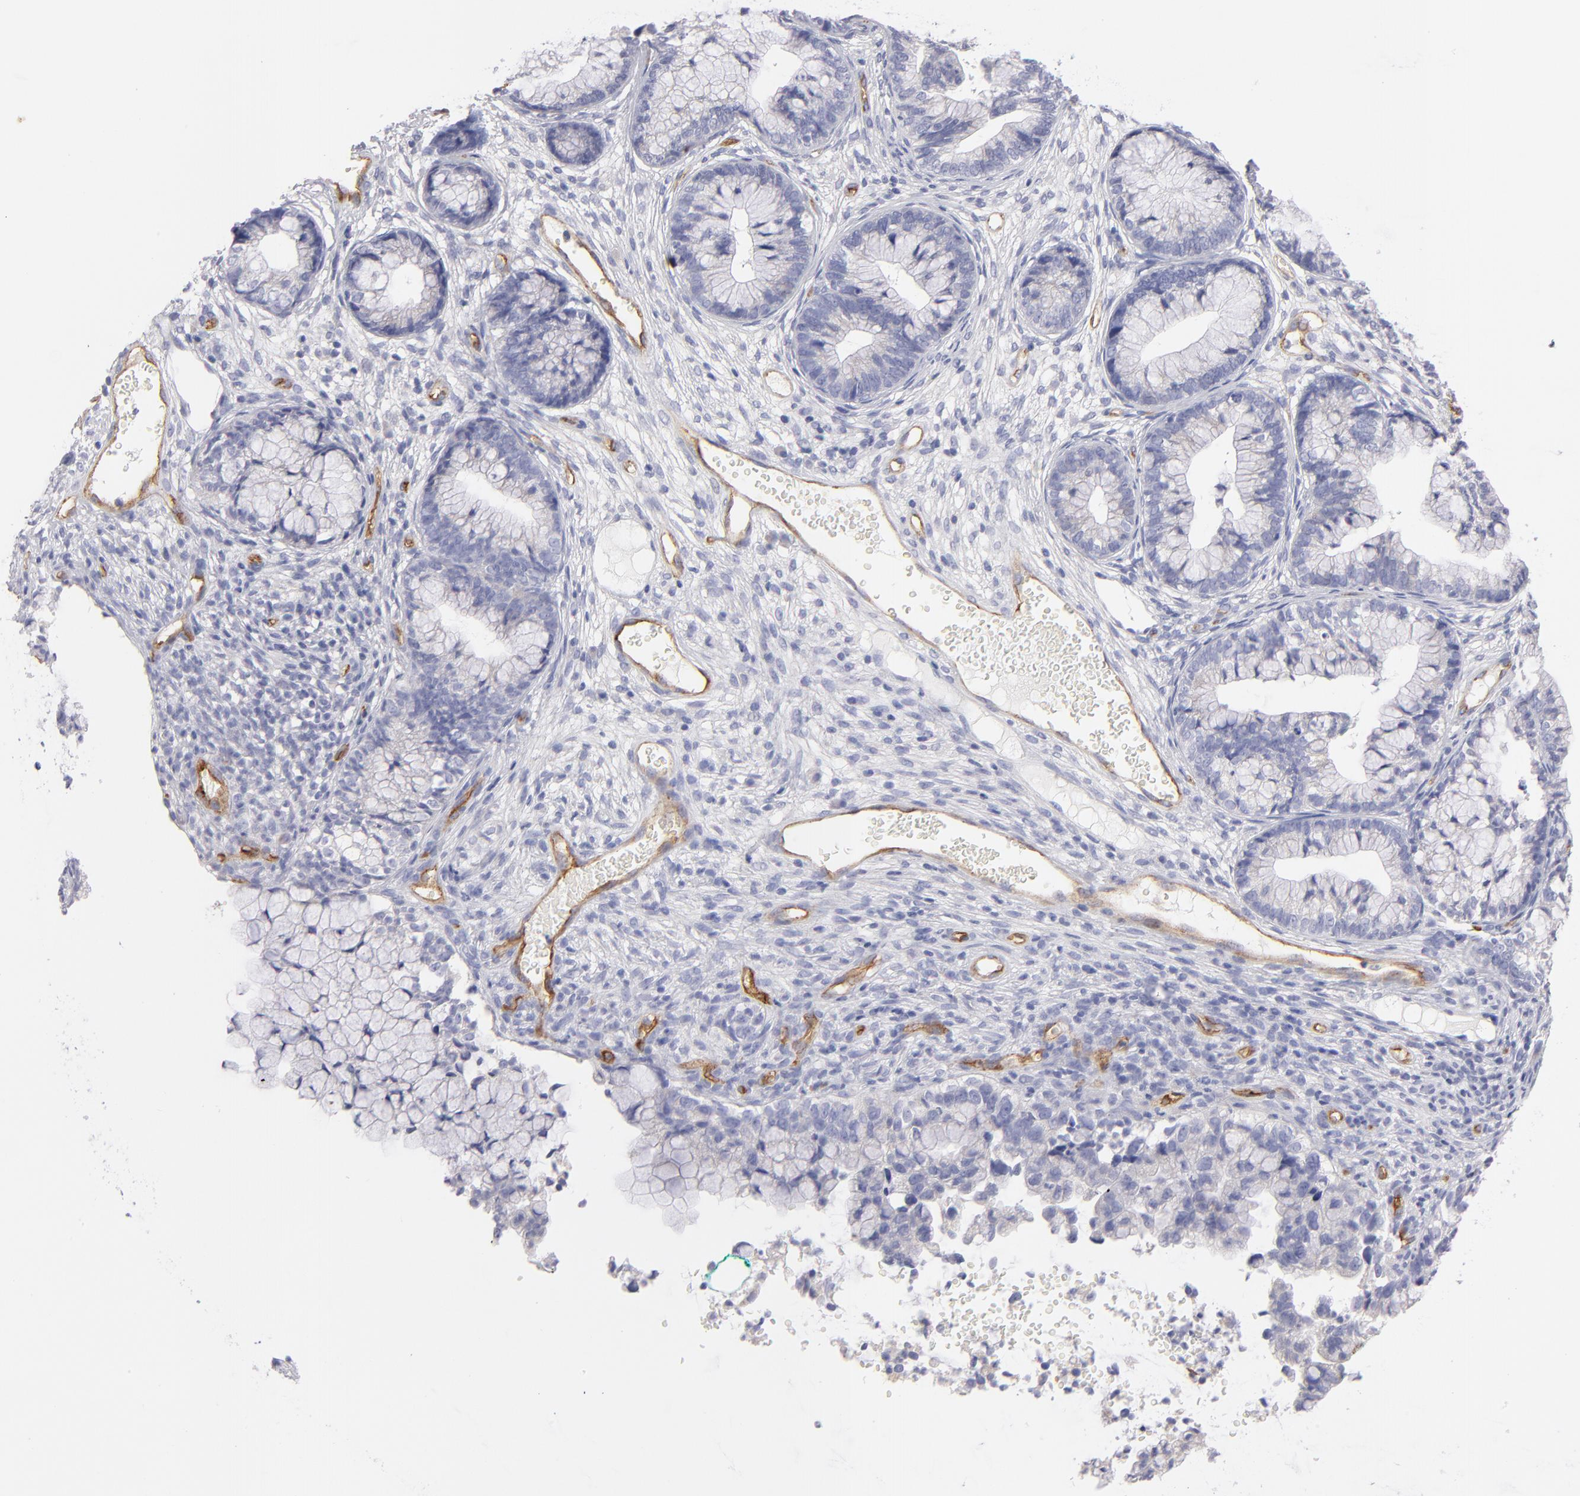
{"staining": {"intensity": "negative", "quantity": "none", "location": "none"}, "tissue": "cervical cancer", "cell_type": "Tumor cells", "image_type": "cancer", "snomed": [{"axis": "morphology", "description": "Adenocarcinoma, NOS"}, {"axis": "topography", "description": "Cervix"}], "caption": "Immunohistochemistry (IHC) micrograph of neoplastic tissue: adenocarcinoma (cervical) stained with DAB shows no significant protein staining in tumor cells. (DAB (3,3'-diaminobenzidine) immunohistochemistry visualized using brightfield microscopy, high magnification).", "gene": "PLVAP", "patient": {"sex": "female", "age": 44}}